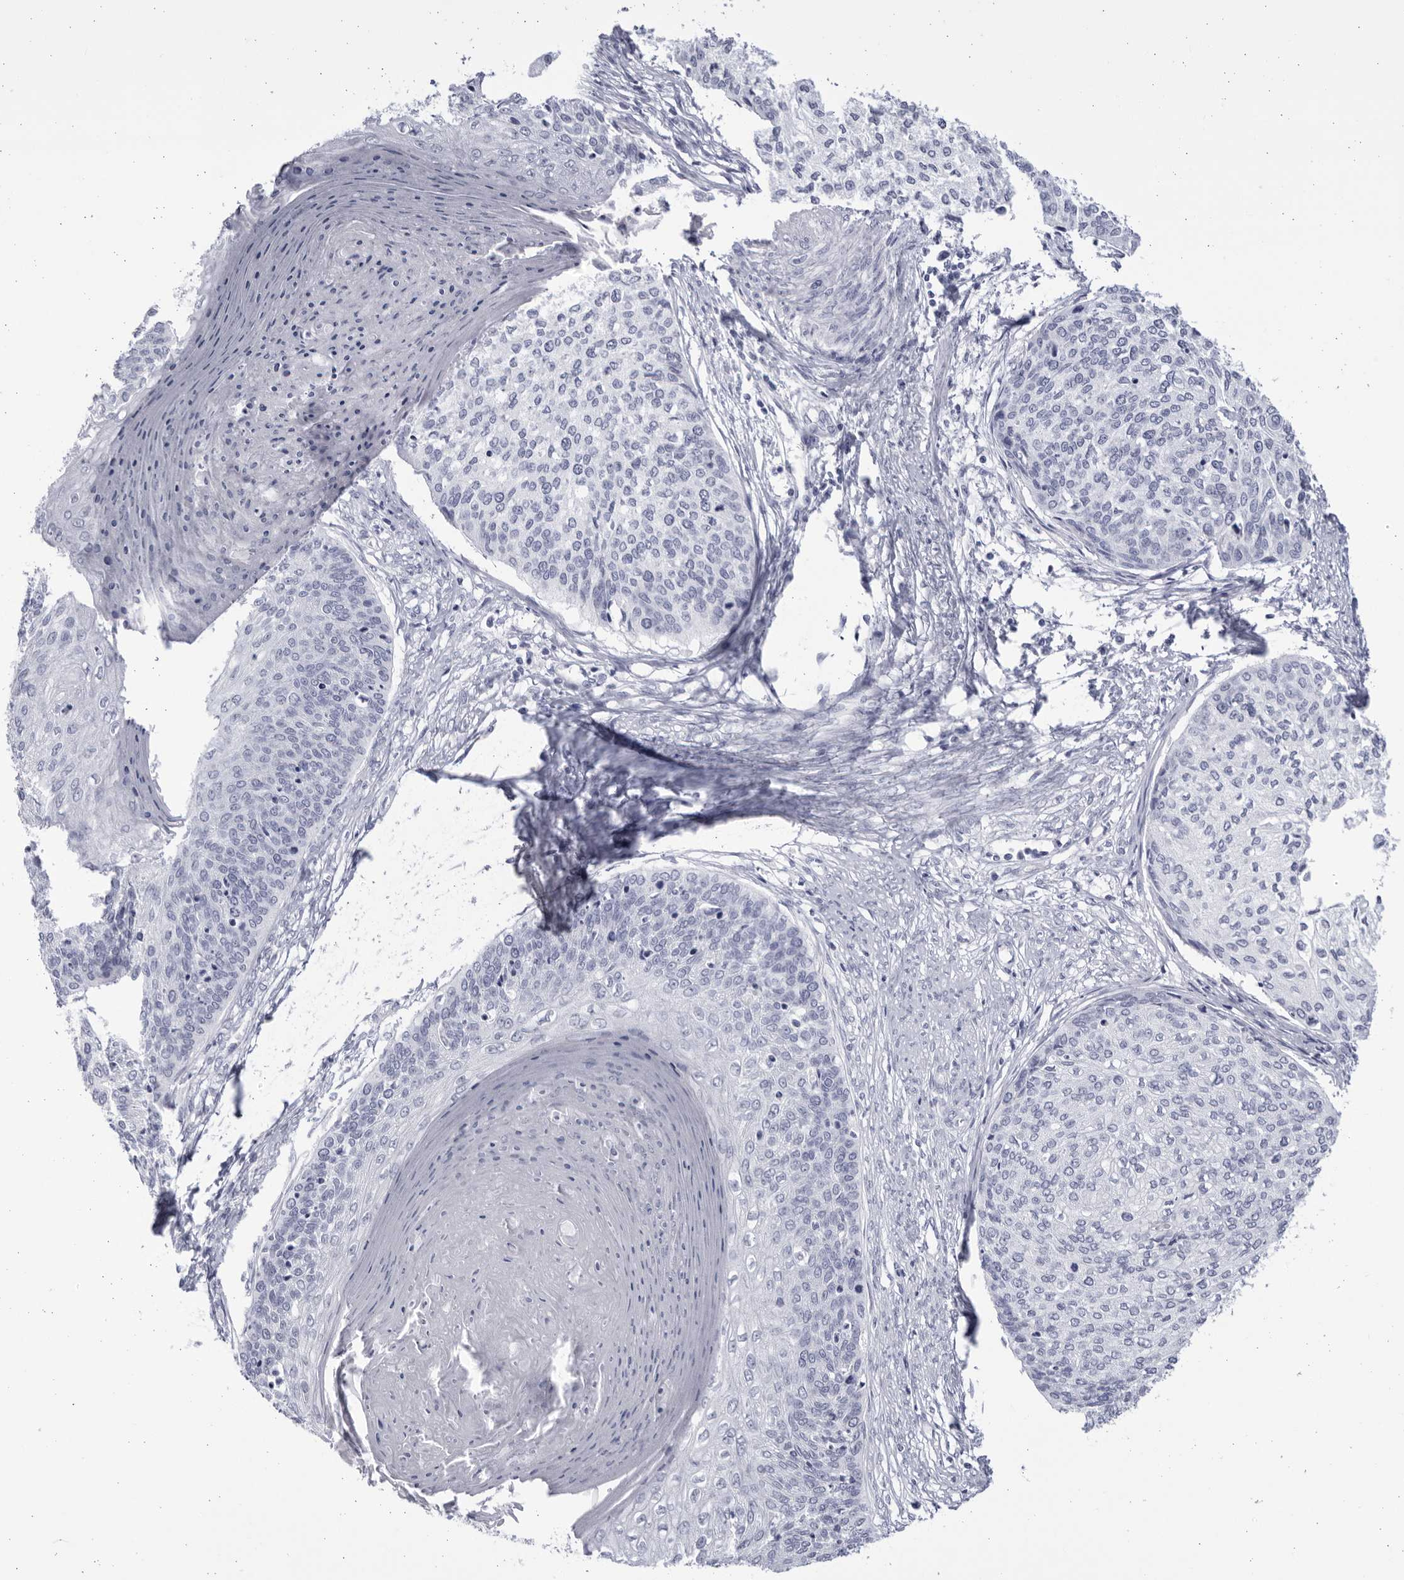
{"staining": {"intensity": "negative", "quantity": "none", "location": "none"}, "tissue": "cervical cancer", "cell_type": "Tumor cells", "image_type": "cancer", "snomed": [{"axis": "morphology", "description": "Squamous cell carcinoma, NOS"}, {"axis": "topography", "description": "Cervix"}], "caption": "High power microscopy photomicrograph of an immunohistochemistry (IHC) micrograph of cervical cancer (squamous cell carcinoma), revealing no significant staining in tumor cells. (Stains: DAB immunohistochemistry (IHC) with hematoxylin counter stain, Microscopy: brightfield microscopy at high magnification).", "gene": "CCDC181", "patient": {"sex": "female", "age": 37}}